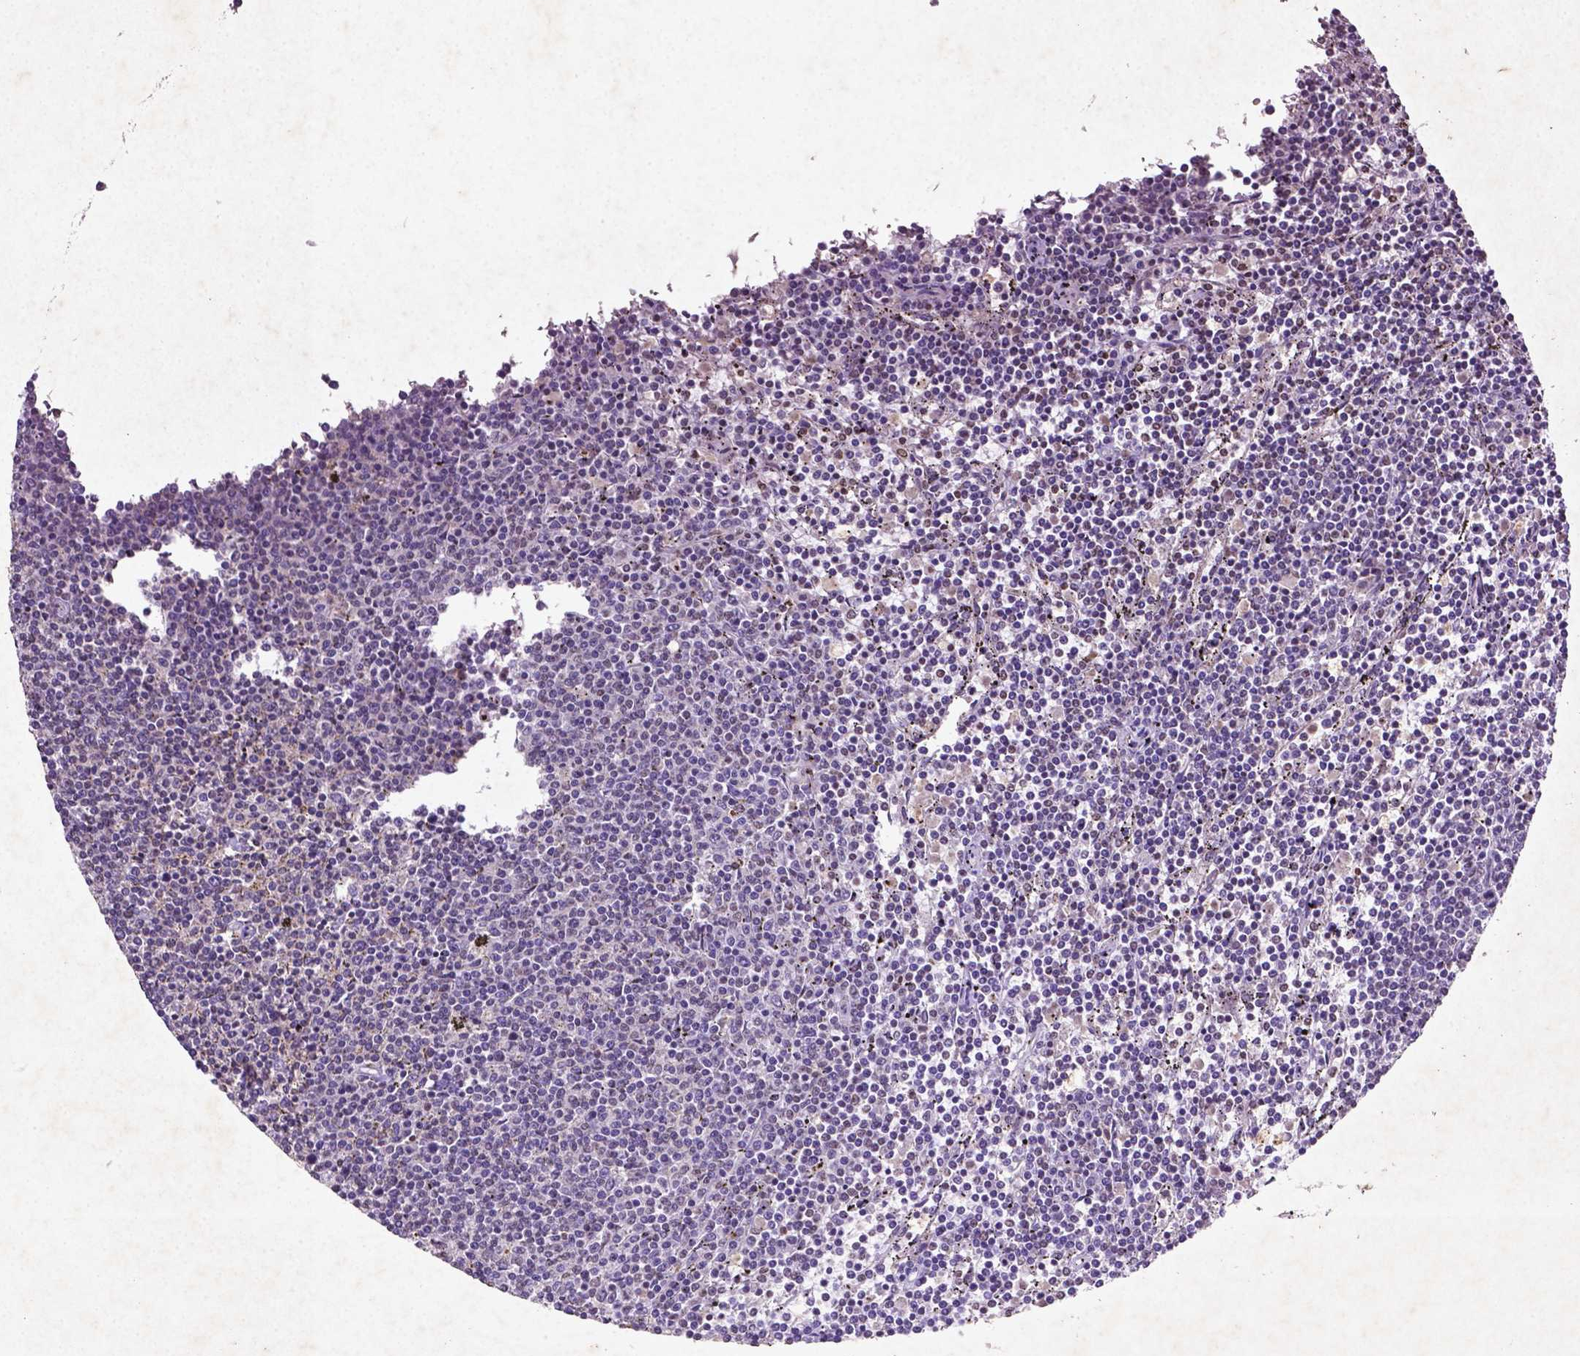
{"staining": {"intensity": "negative", "quantity": "none", "location": "none"}, "tissue": "lymphoma", "cell_type": "Tumor cells", "image_type": "cancer", "snomed": [{"axis": "morphology", "description": "Malignant lymphoma, non-Hodgkin's type, Low grade"}, {"axis": "topography", "description": "Spleen"}], "caption": "Micrograph shows no protein staining in tumor cells of malignant lymphoma, non-Hodgkin's type (low-grade) tissue.", "gene": "MTOR", "patient": {"sex": "female", "age": 50}}